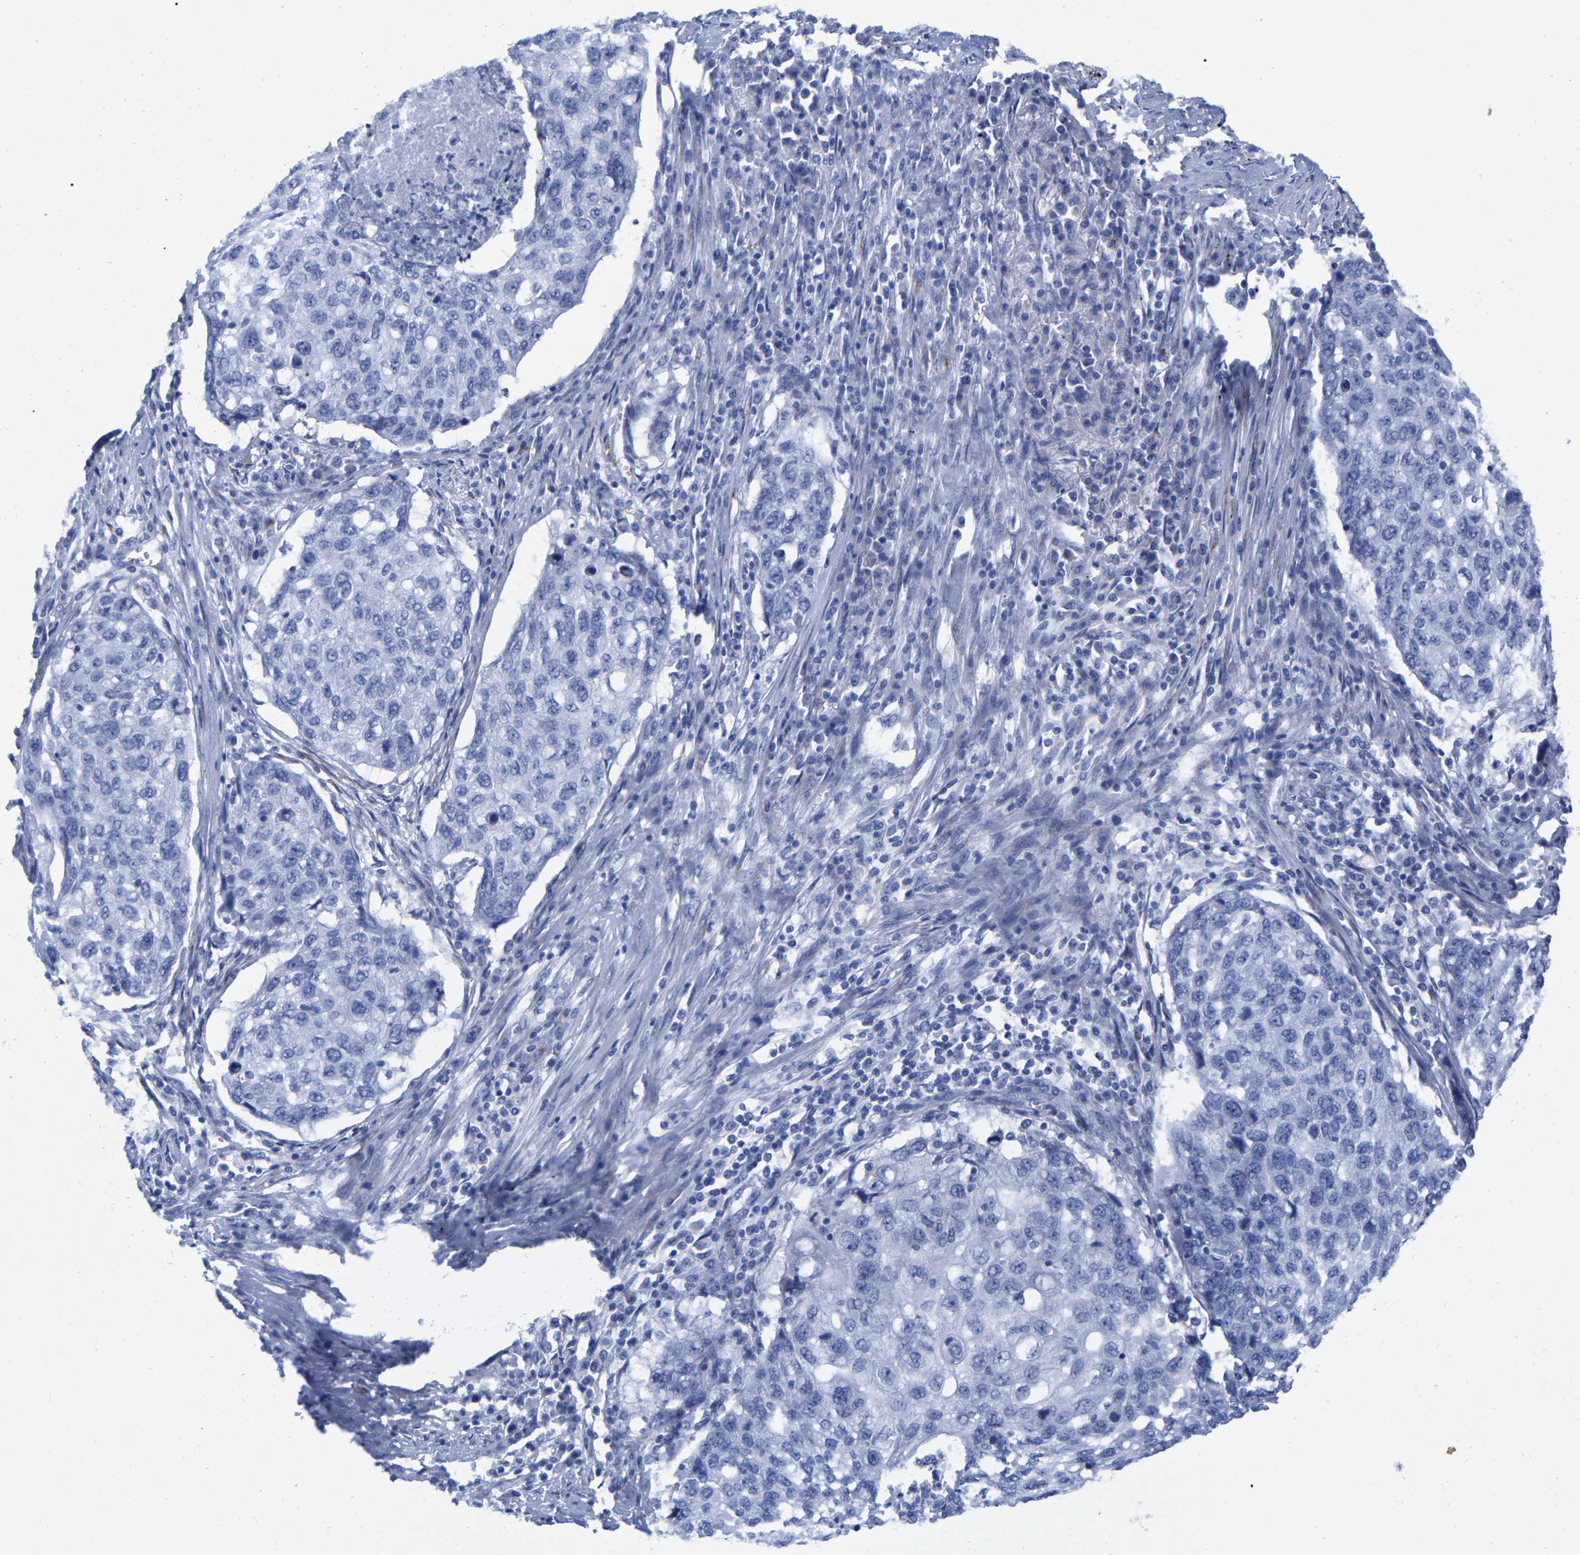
{"staining": {"intensity": "negative", "quantity": "none", "location": "none"}, "tissue": "lung cancer", "cell_type": "Tumor cells", "image_type": "cancer", "snomed": [{"axis": "morphology", "description": "Squamous cell carcinoma, NOS"}, {"axis": "topography", "description": "Lung"}], "caption": "An immunohistochemistry image of lung cancer is shown. There is no staining in tumor cells of lung cancer. (DAB immunohistochemistry (IHC) with hematoxylin counter stain).", "gene": "HAPLN1", "patient": {"sex": "female", "age": 63}}